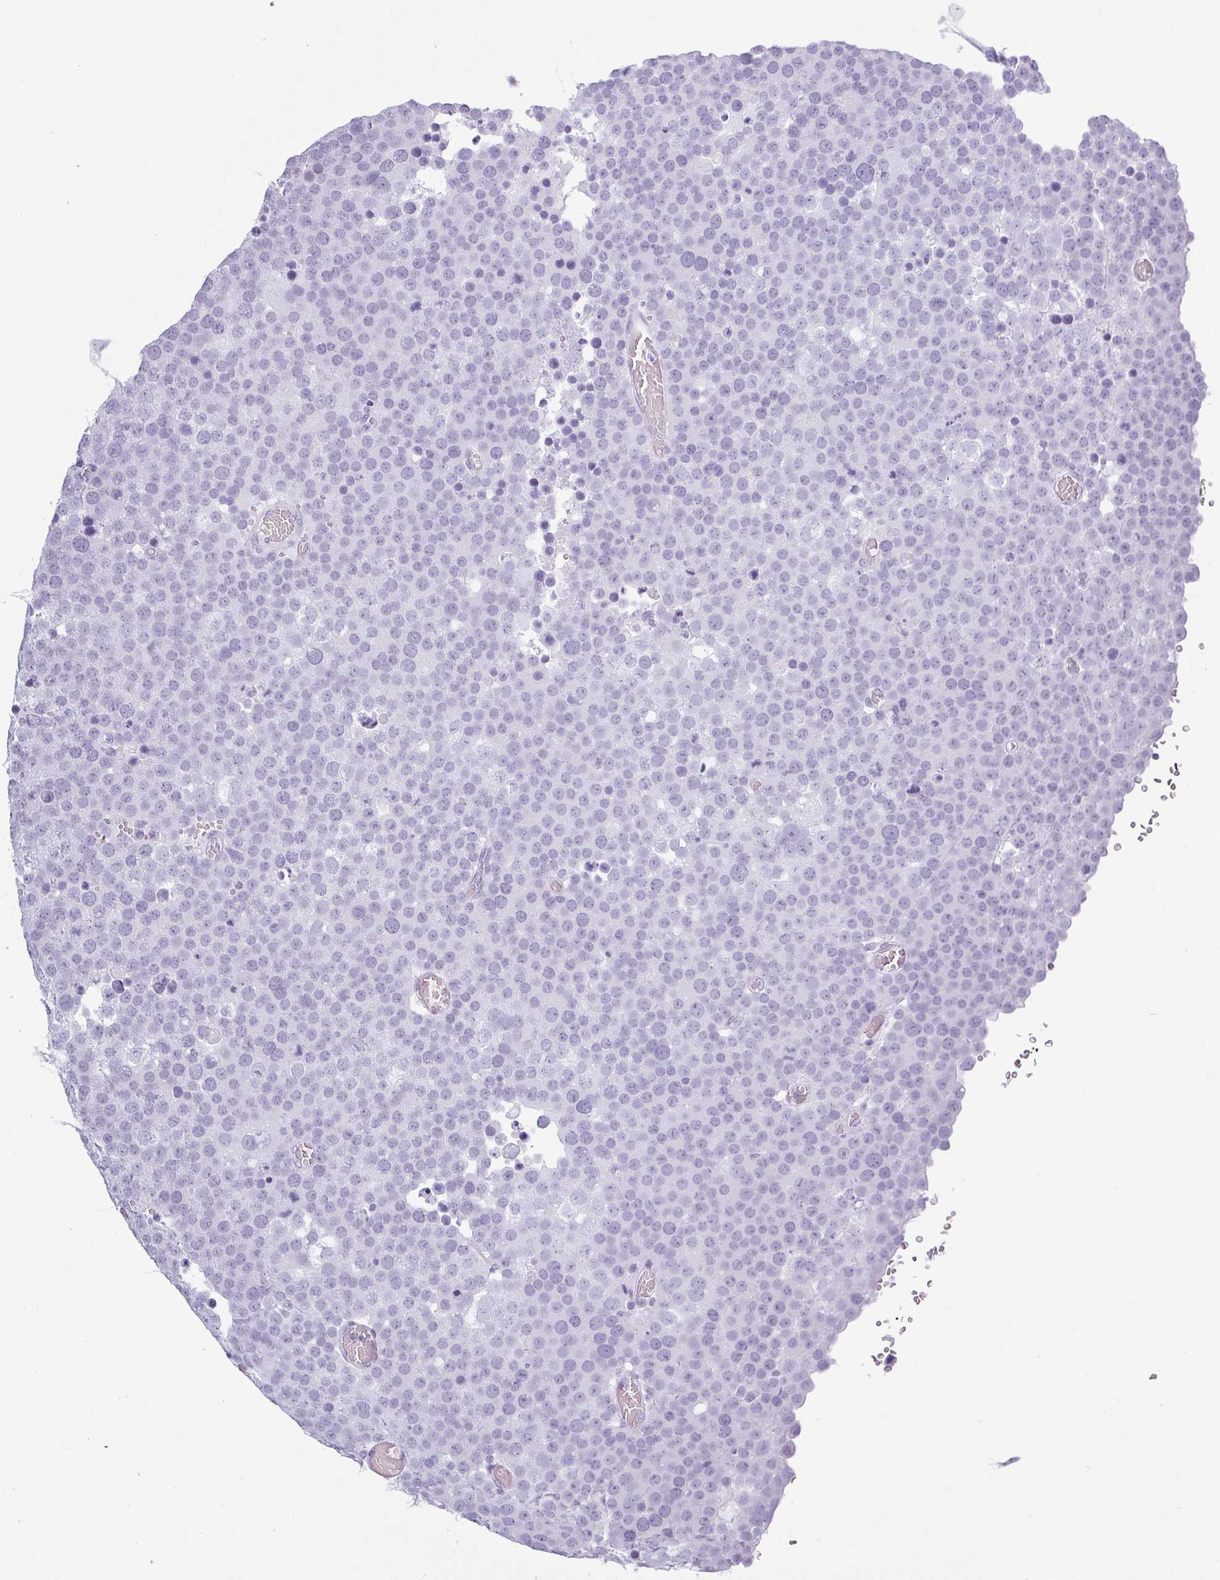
{"staining": {"intensity": "negative", "quantity": "none", "location": "none"}, "tissue": "testis cancer", "cell_type": "Tumor cells", "image_type": "cancer", "snomed": [{"axis": "morphology", "description": "Normal tissue, NOS"}, {"axis": "morphology", "description": "Seminoma, NOS"}, {"axis": "topography", "description": "Testis"}], "caption": "Immunohistochemistry (IHC) of human testis seminoma demonstrates no staining in tumor cells.", "gene": "CRYBB2", "patient": {"sex": "male", "age": 71}}